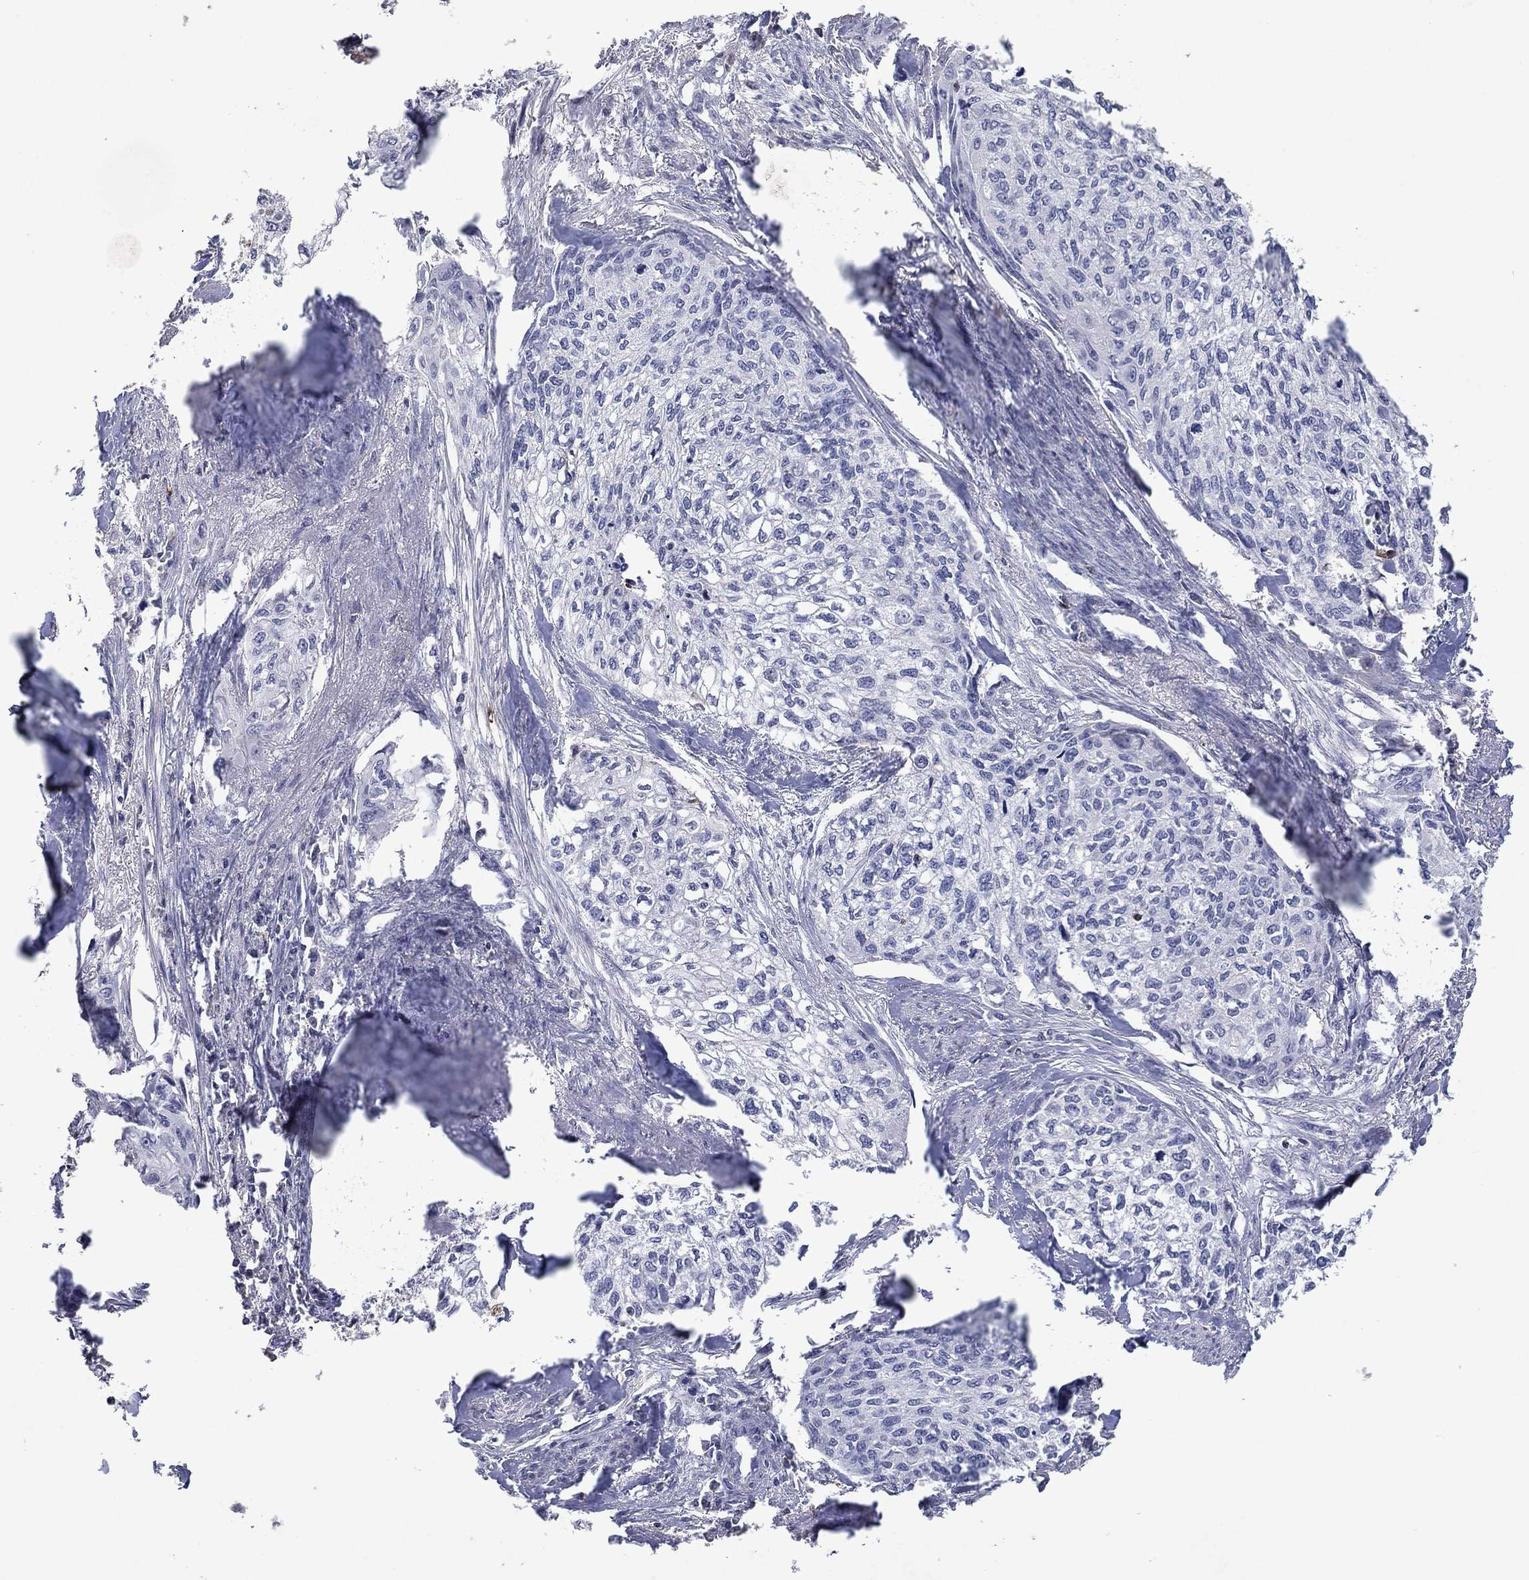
{"staining": {"intensity": "negative", "quantity": "none", "location": "none"}, "tissue": "cervical cancer", "cell_type": "Tumor cells", "image_type": "cancer", "snomed": [{"axis": "morphology", "description": "Squamous cell carcinoma, NOS"}, {"axis": "topography", "description": "Cervix"}], "caption": "There is no significant positivity in tumor cells of squamous cell carcinoma (cervical).", "gene": "CCL5", "patient": {"sex": "female", "age": 58}}